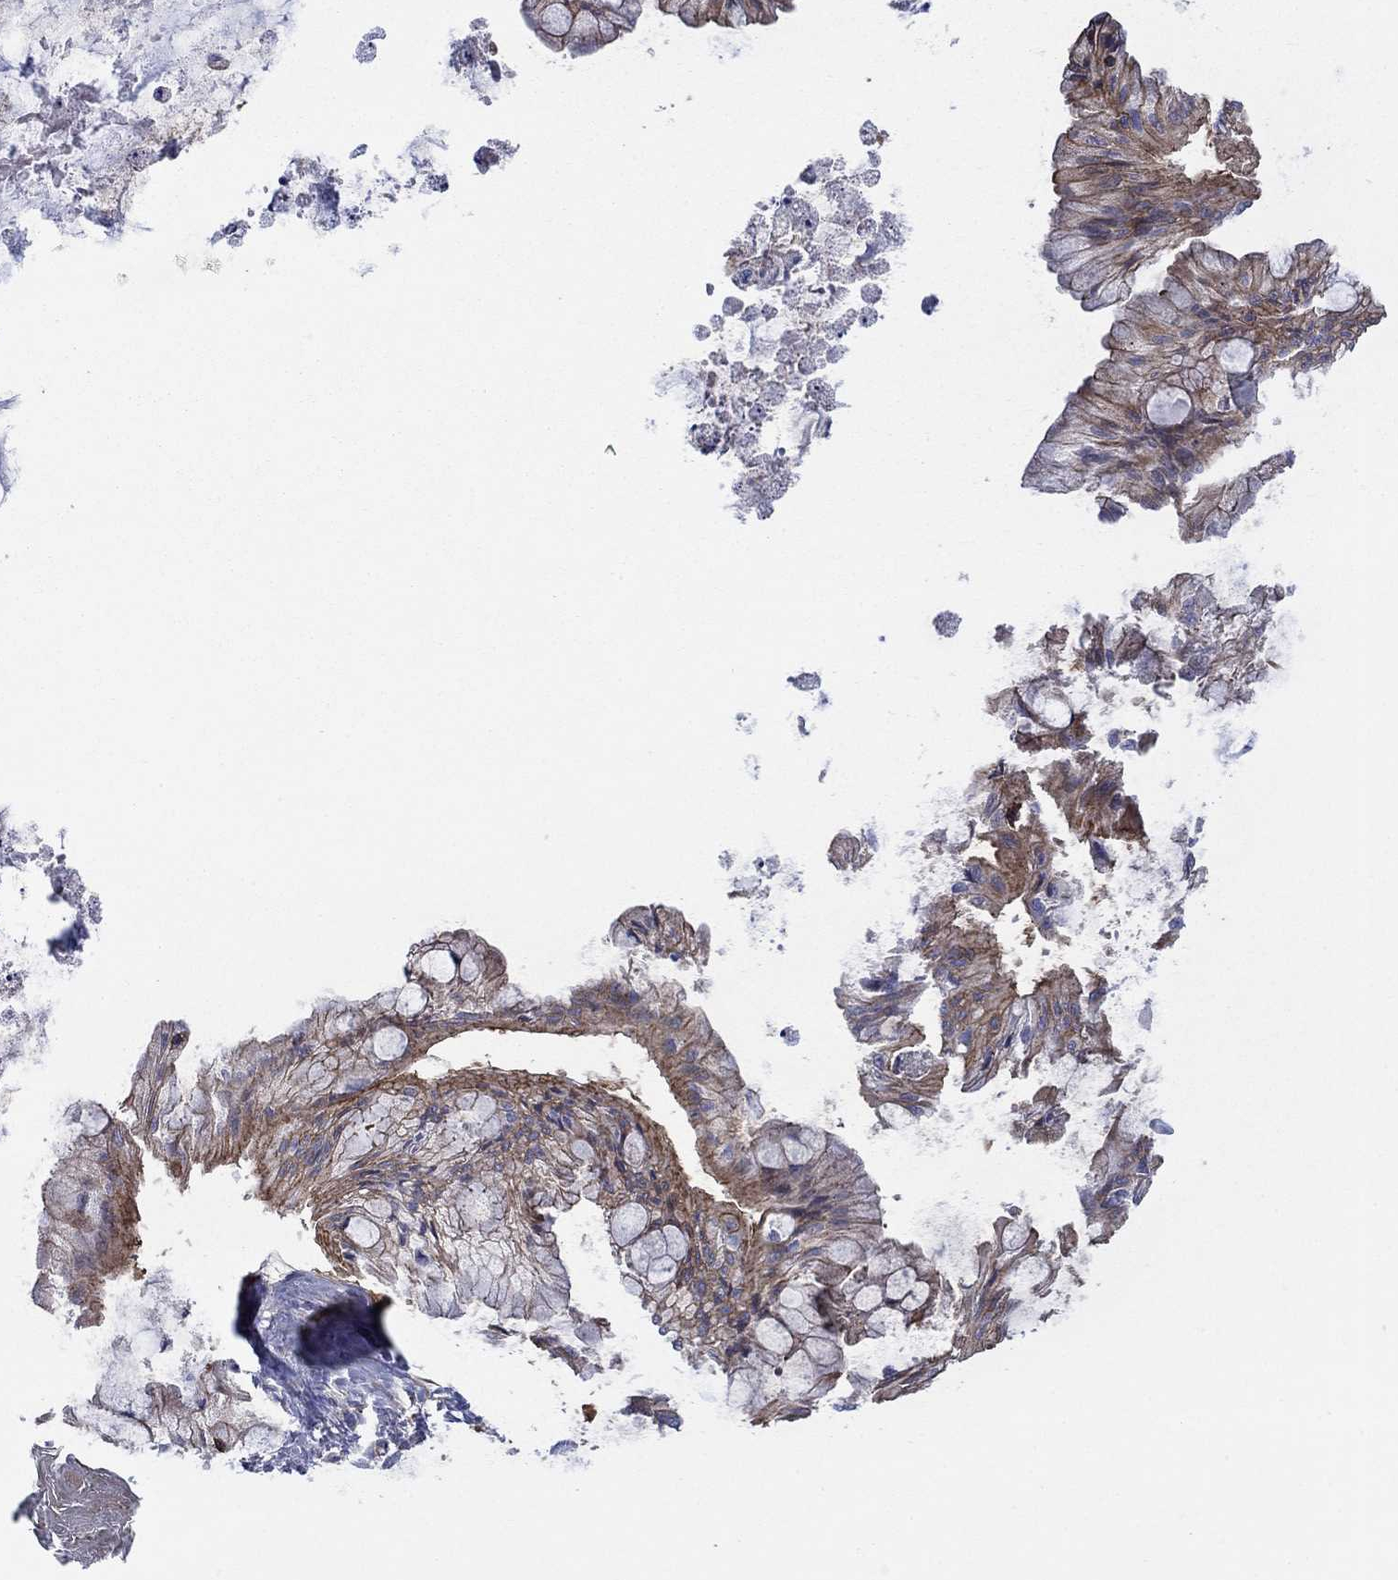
{"staining": {"intensity": "moderate", "quantity": "25%-75%", "location": "cytoplasmic/membranous"}, "tissue": "ovarian cancer", "cell_type": "Tumor cells", "image_type": "cancer", "snomed": [{"axis": "morphology", "description": "Cystadenocarcinoma, mucinous, NOS"}, {"axis": "topography", "description": "Ovary"}], "caption": "Immunohistochemical staining of human mucinous cystadenocarcinoma (ovarian) exhibits medium levels of moderate cytoplasmic/membranous staining in about 25%-75% of tumor cells. Using DAB (brown) and hematoxylin (blue) stains, captured at high magnification using brightfield microscopy.", "gene": "PAG1", "patient": {"sex": "female", "age": 57}}